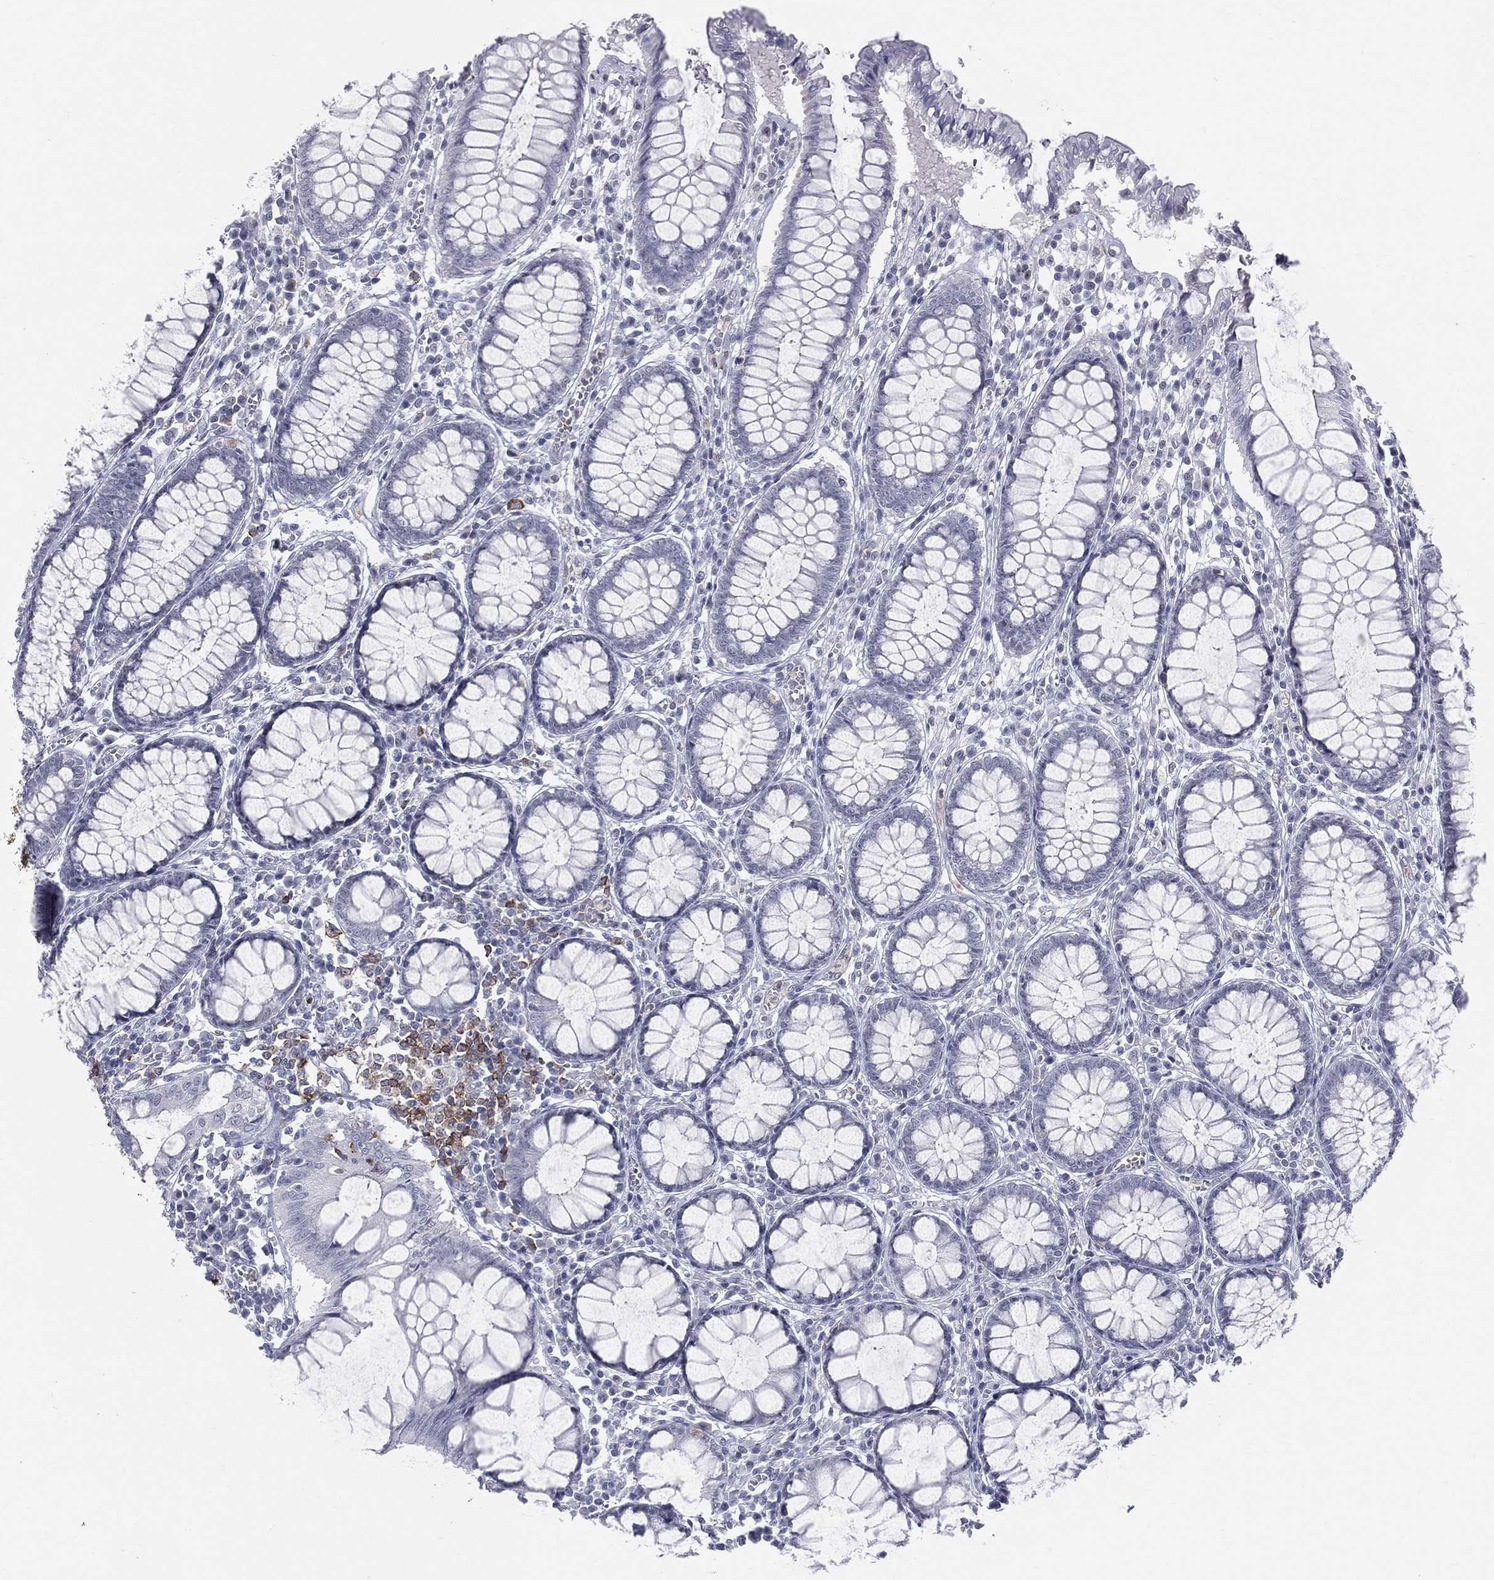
{"staining": {"intensity": "negative", "quantity": "none", "location": "none"}, "tissue": "colon", "cell_type": "Endothelial cells", "image_type": "normal", "snomed": [{"axis": "morphology", "description": "Normal tissue, NOS"}, {"axis": "topography", "description": "Colon"}], "caption": "Colon was stained to show a protein in brown. There is no significant positivity in endothelial cells. Nuclei are stained in blue.", "gene": "CD22", "patient": {"sex": "male", "age": 65}}